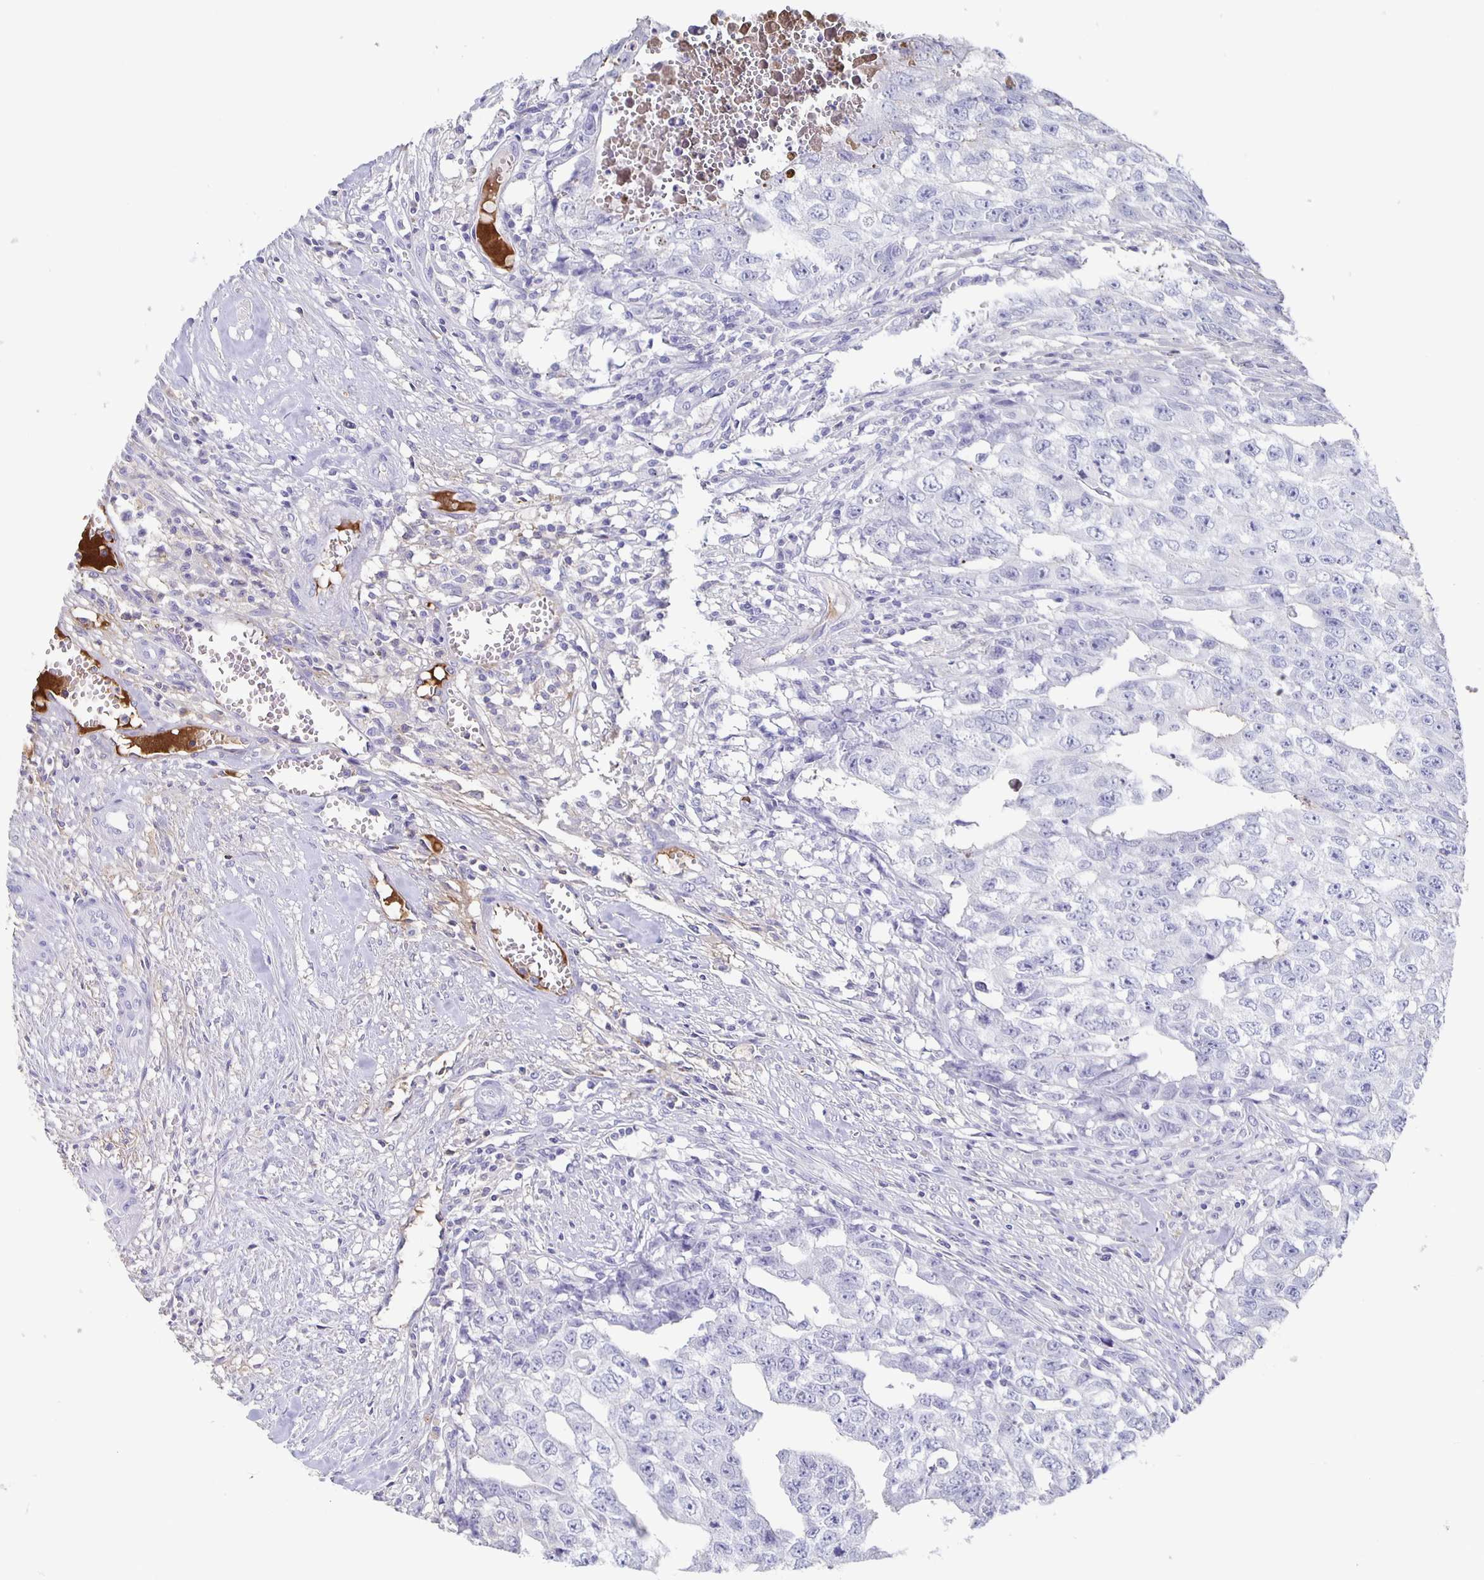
{"staining": {"intensity": "negative", "quantity": "none", "location": "none"}, "tissue": "testis cancer", "cell_type": "Tumor cells", "image_type": "cancer", "snomed": [{"axis": "morphology", "description": "Carcinoma, Embryonal, NOS"}, {"axis": "morphology", "description": "Teratoma, malignant, NOS"}, {"axis": "topography", "description": "Testis"}], "caption": "Immunohistochemistry of human teratoma (malignant) (testis) demonstrates no positivity in tumor cells. Brightfield microscopy of immunohistochemistry stained with DAB (brown) and hematoxylin (blue), captured at high magnification.", "gene": "FGA", "patient": {"sex": "male", "age": 24}}